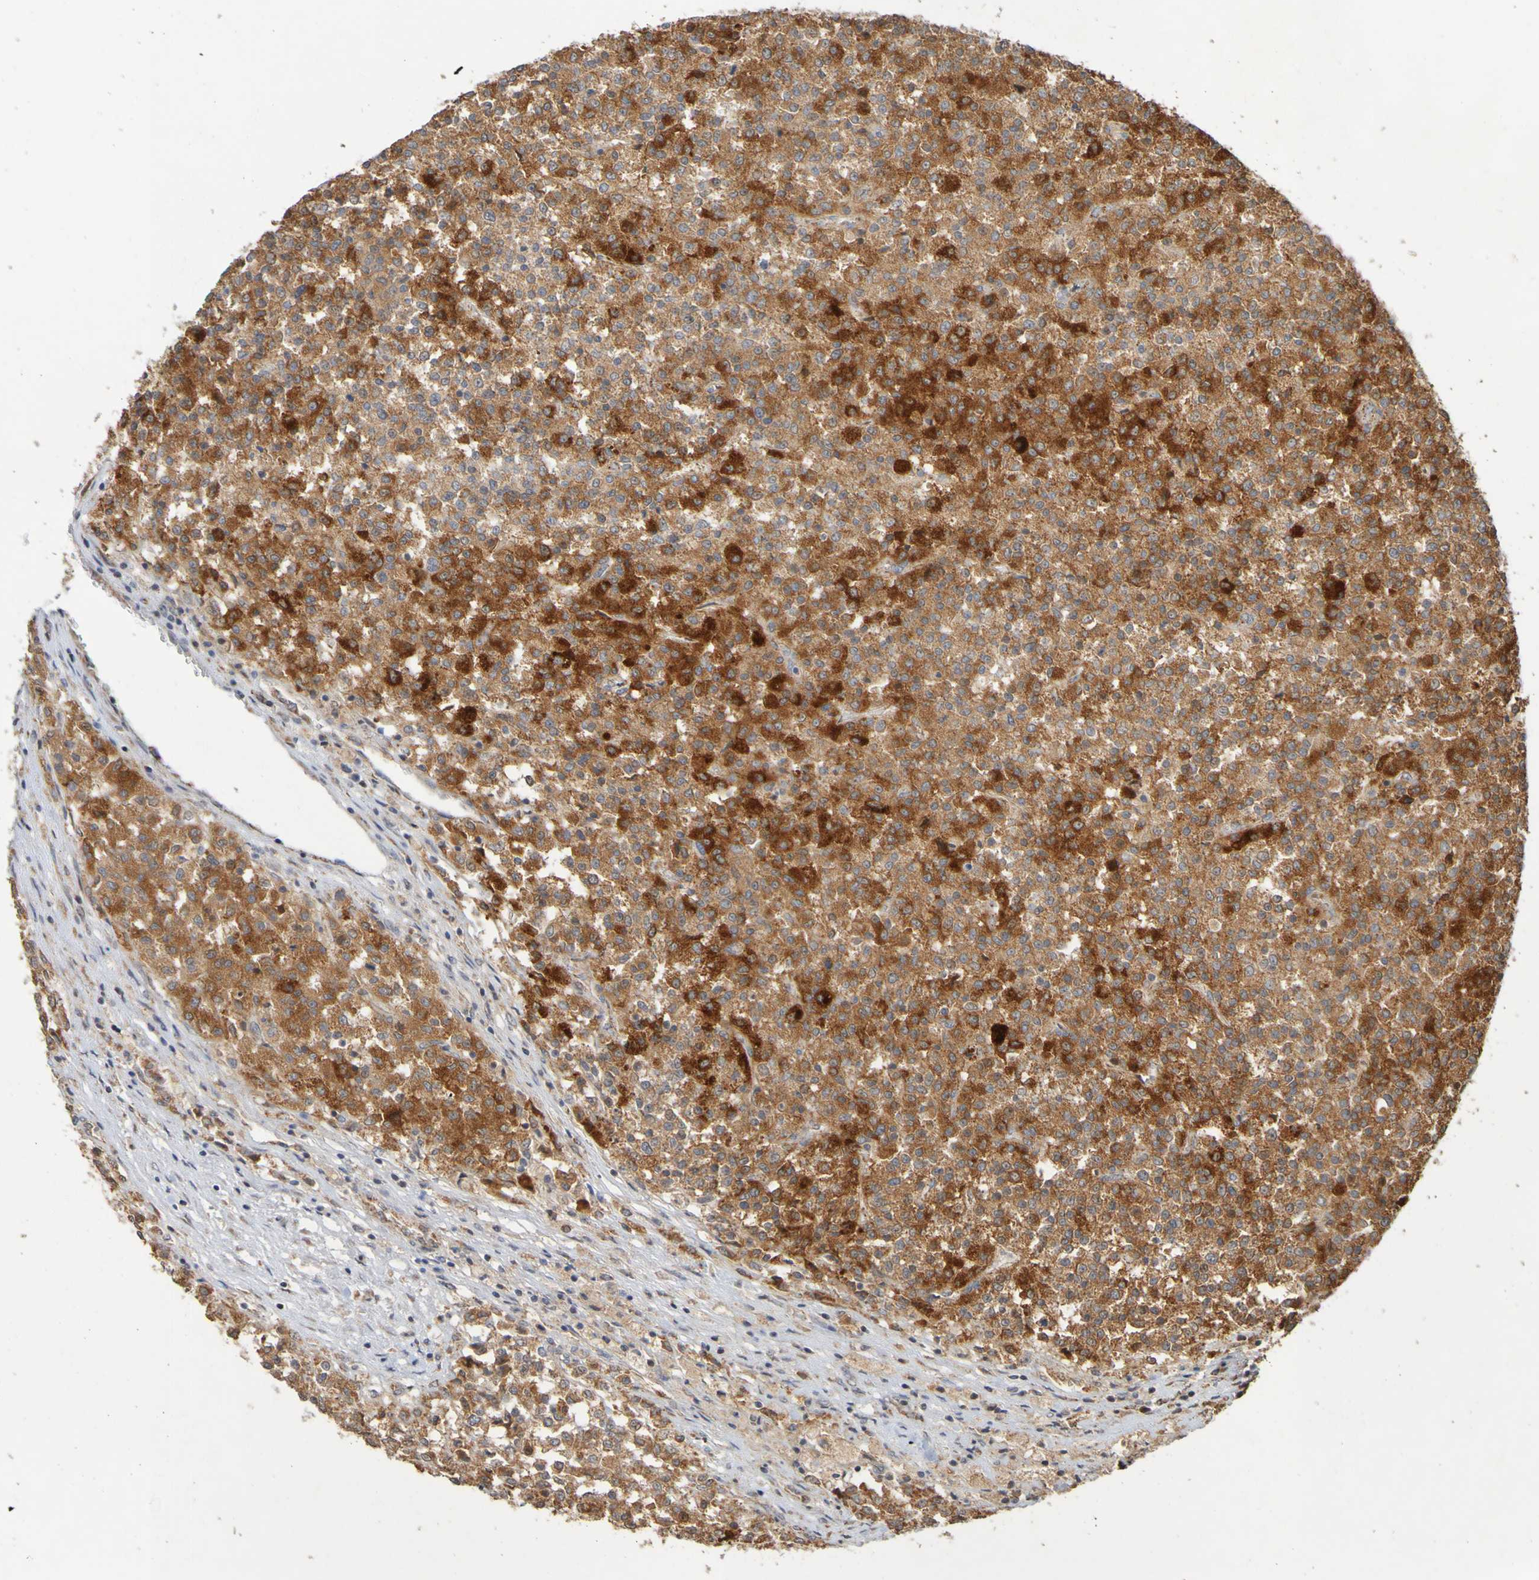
{"staining": {"intensity": "strong", "quantity": ">75%", "location": "cytoplasmic/membranous"}, "tissue": "testis cancer", "cell_type": "Tumor cells", "image_type": "cancer", "snomed": [{"axis": "morphology", "description": "Seminoma, NOS"}, {"axis": "topography", "description": "Testis"}], "caption": "About >75% of tumor cells in human testis seminoma display strong cytoplasmic/membranous protein expression as visualized by brown immunohistochemical staining.", "gene": "TMBIM1", "patient": {"sex": "male", "age": 59}}